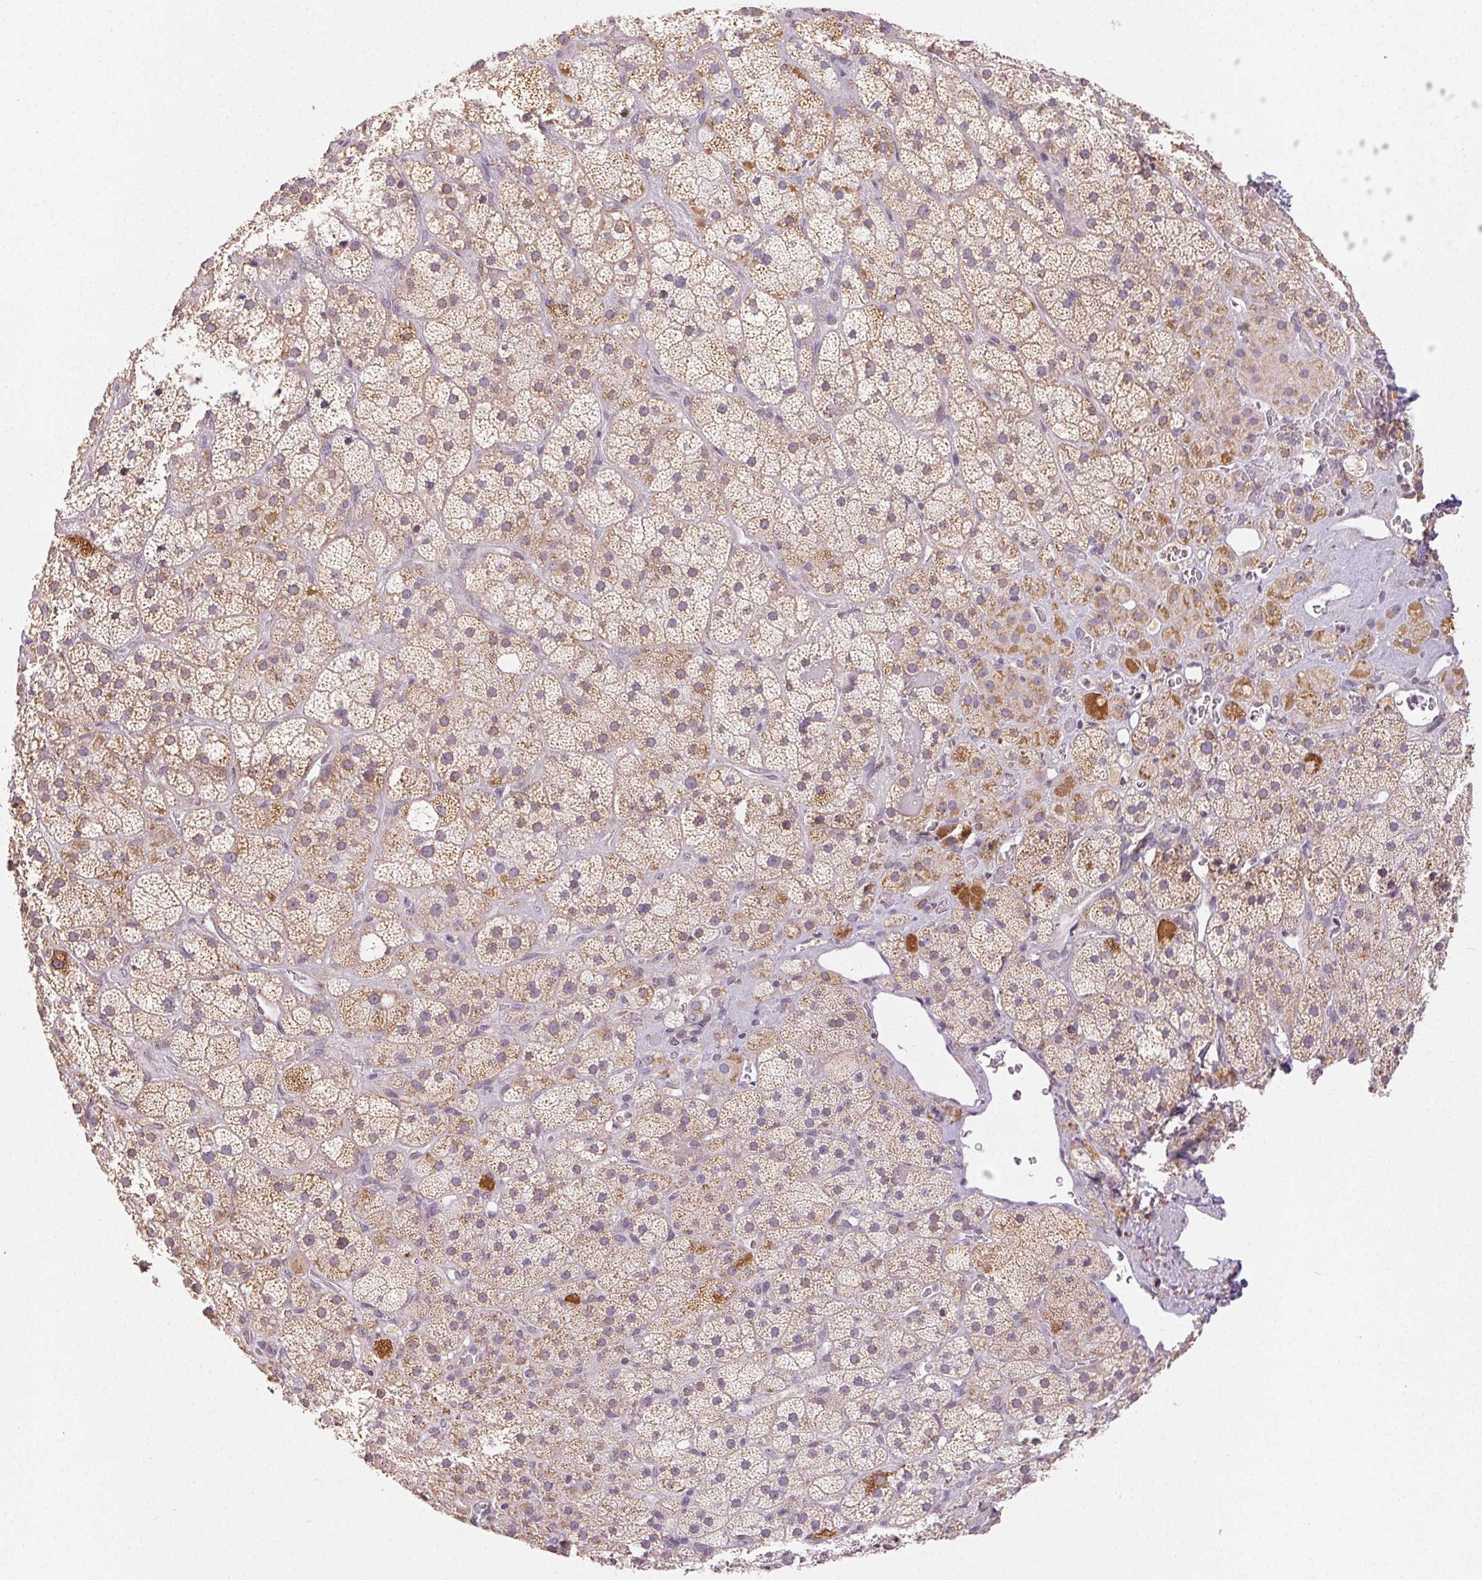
{"staining": {"intensity": "moderate", "quantity": "25%-75%", "location": "cytoplasmic/membranous"}, "tissue": "adrenal gland", "cell_type": "Glandular cells", "image_type": "normal", "snomed": [{"axis": "morphology", "description": "Normal tissue, NOS"}, {"axis": "topography", "description": "Adrenal gland"}], "caption": "Glandular cells demonstrate medium levels of moderate cytoplasmic/membranous positivity in about 25%-75% of cells in normal human adrenal gland. (brown staining indicates protein expression, while blue staining denotes nuclei).", "gene": "CLASP1", "patient": {"sex": "male", "age": 57}}